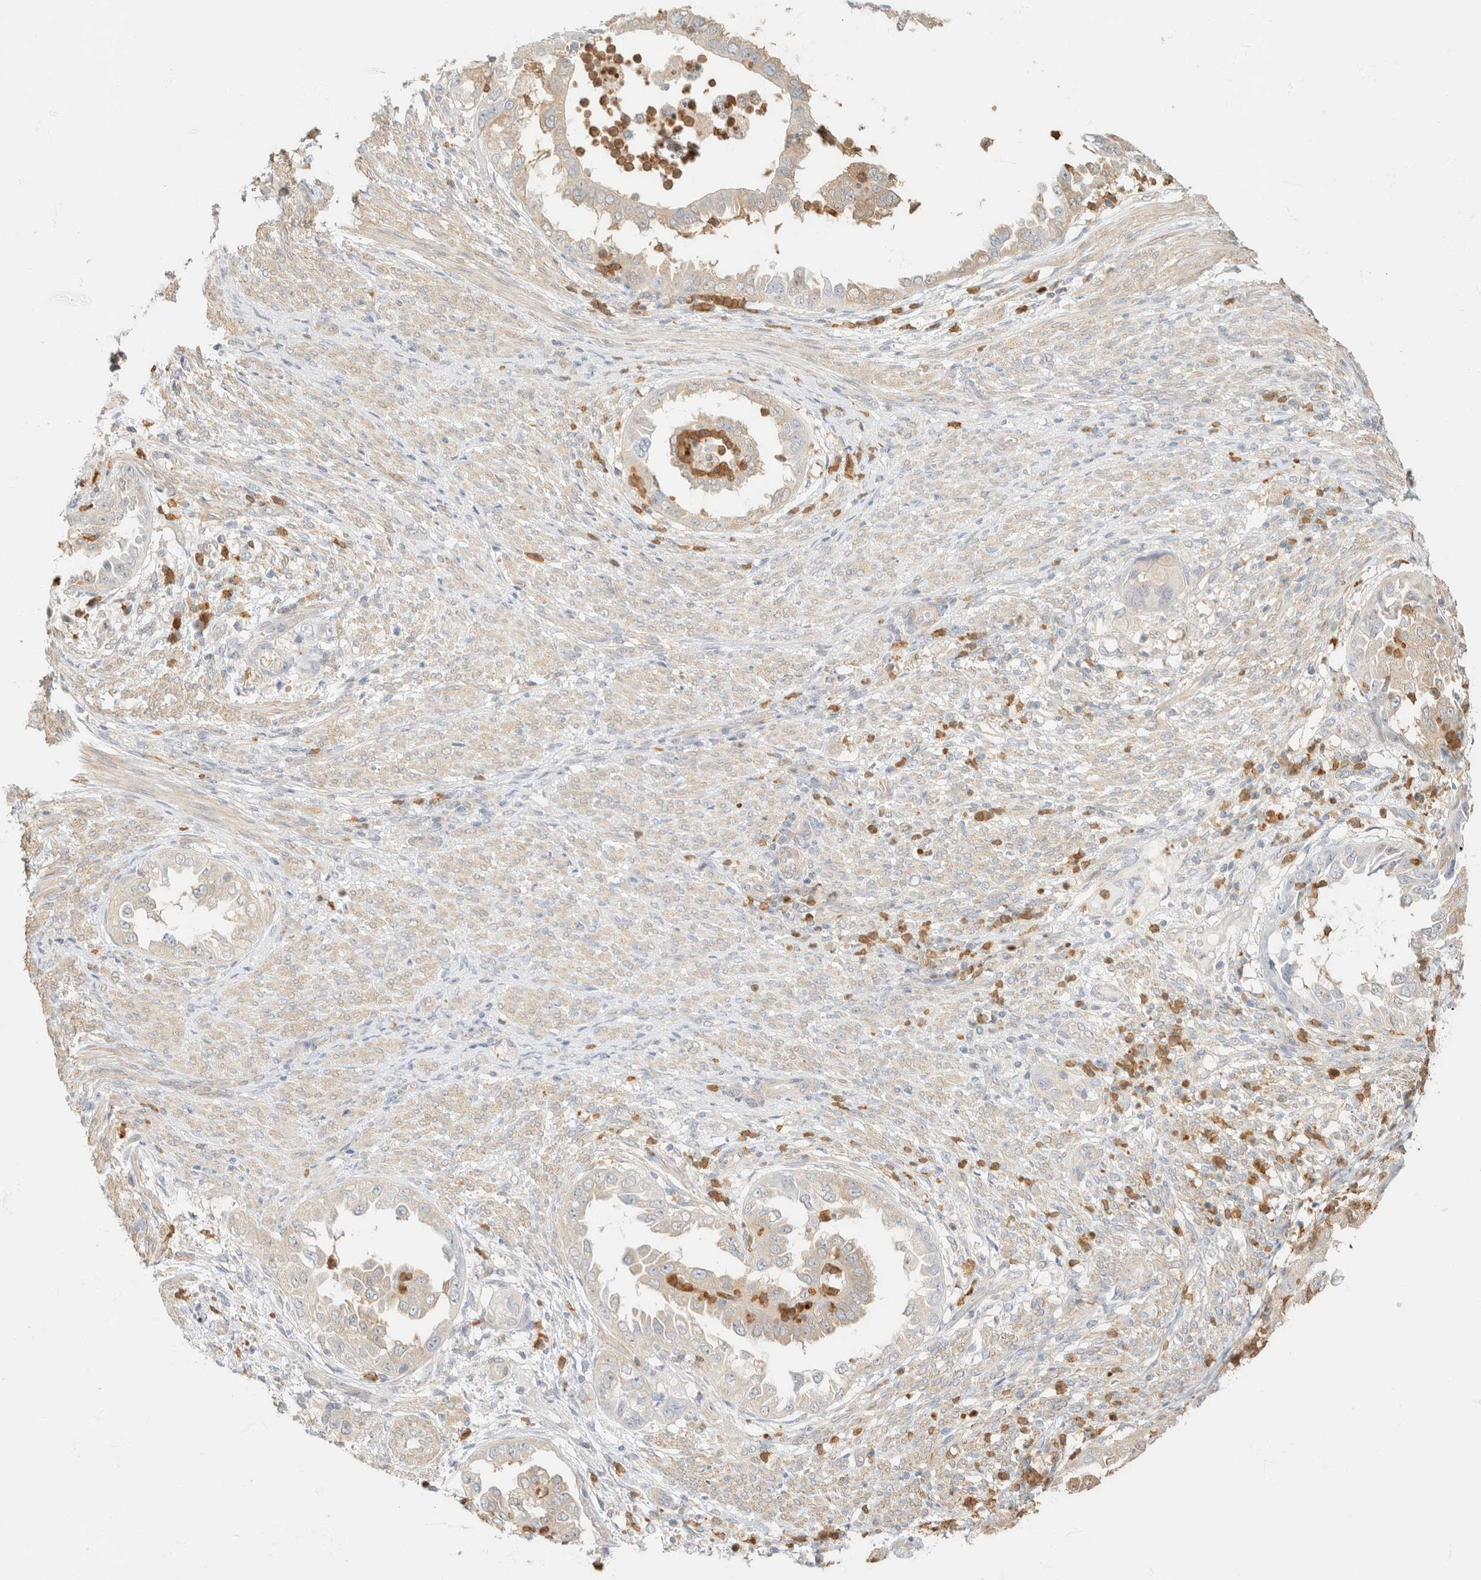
{"staining": {"intensity": "weak", "quantity": "25%-75%", "location": "cytoplasmic/membranous"}, "tissue": "endometrial cancer", "cell_type": "Tumor cells", "image_type": "cancer", "snomed": [{"axis": "morphology", "description": "Adenocarcinoma, NOS"}, {"axis": "topography", "description": "Endometrium"}], "caption": "A photomicrograph showing weak cytoplasmic/membranous expression in about 25%-75% of tumor cells in endometrial cancer (adenocarcinoma), as visualized by brown immunohistochemical staining.", "gene": "GPI", "patient": {"sex": "female", "age": 85}}